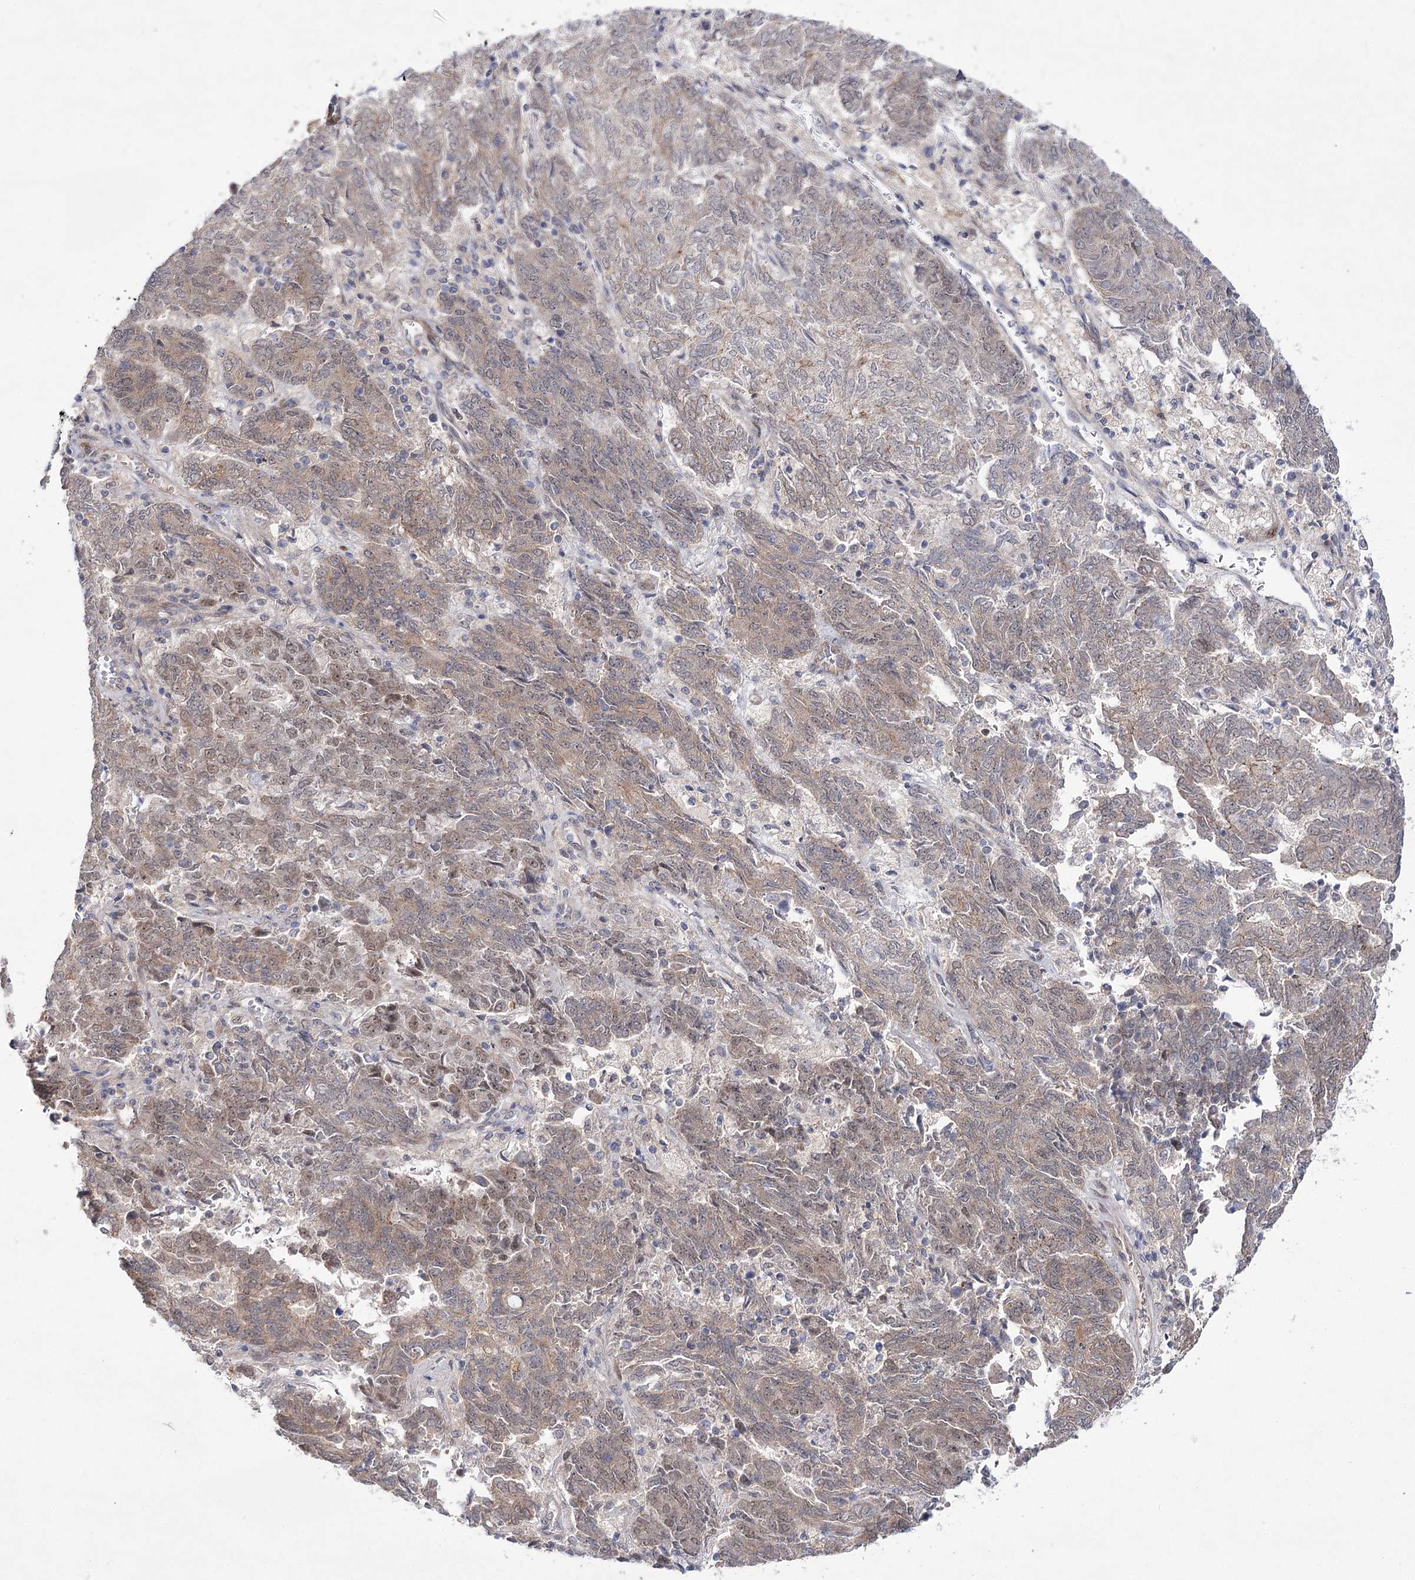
{"staining": {"intensity": "weak", "quantity": ">75%", "location": "cytoplasmic/membranous"}, "tissue": "endometrial cancer", "cell_type": "Tumor cells", "image_type": "cancer", "snomed": [{"axis": "morphology", "description": "Adenocarcinoma, NOS"}, {"axis": "topography", "description": "Endometrium"}], "caption": "Brown immunohistochemical staining in human endometrial cancer displays weak cytoplasmic/membranous positivity in approximately >75% of tumor cells.", "gene": "ARHGAP32", "patient": {"sex": "female", "age": 80}}